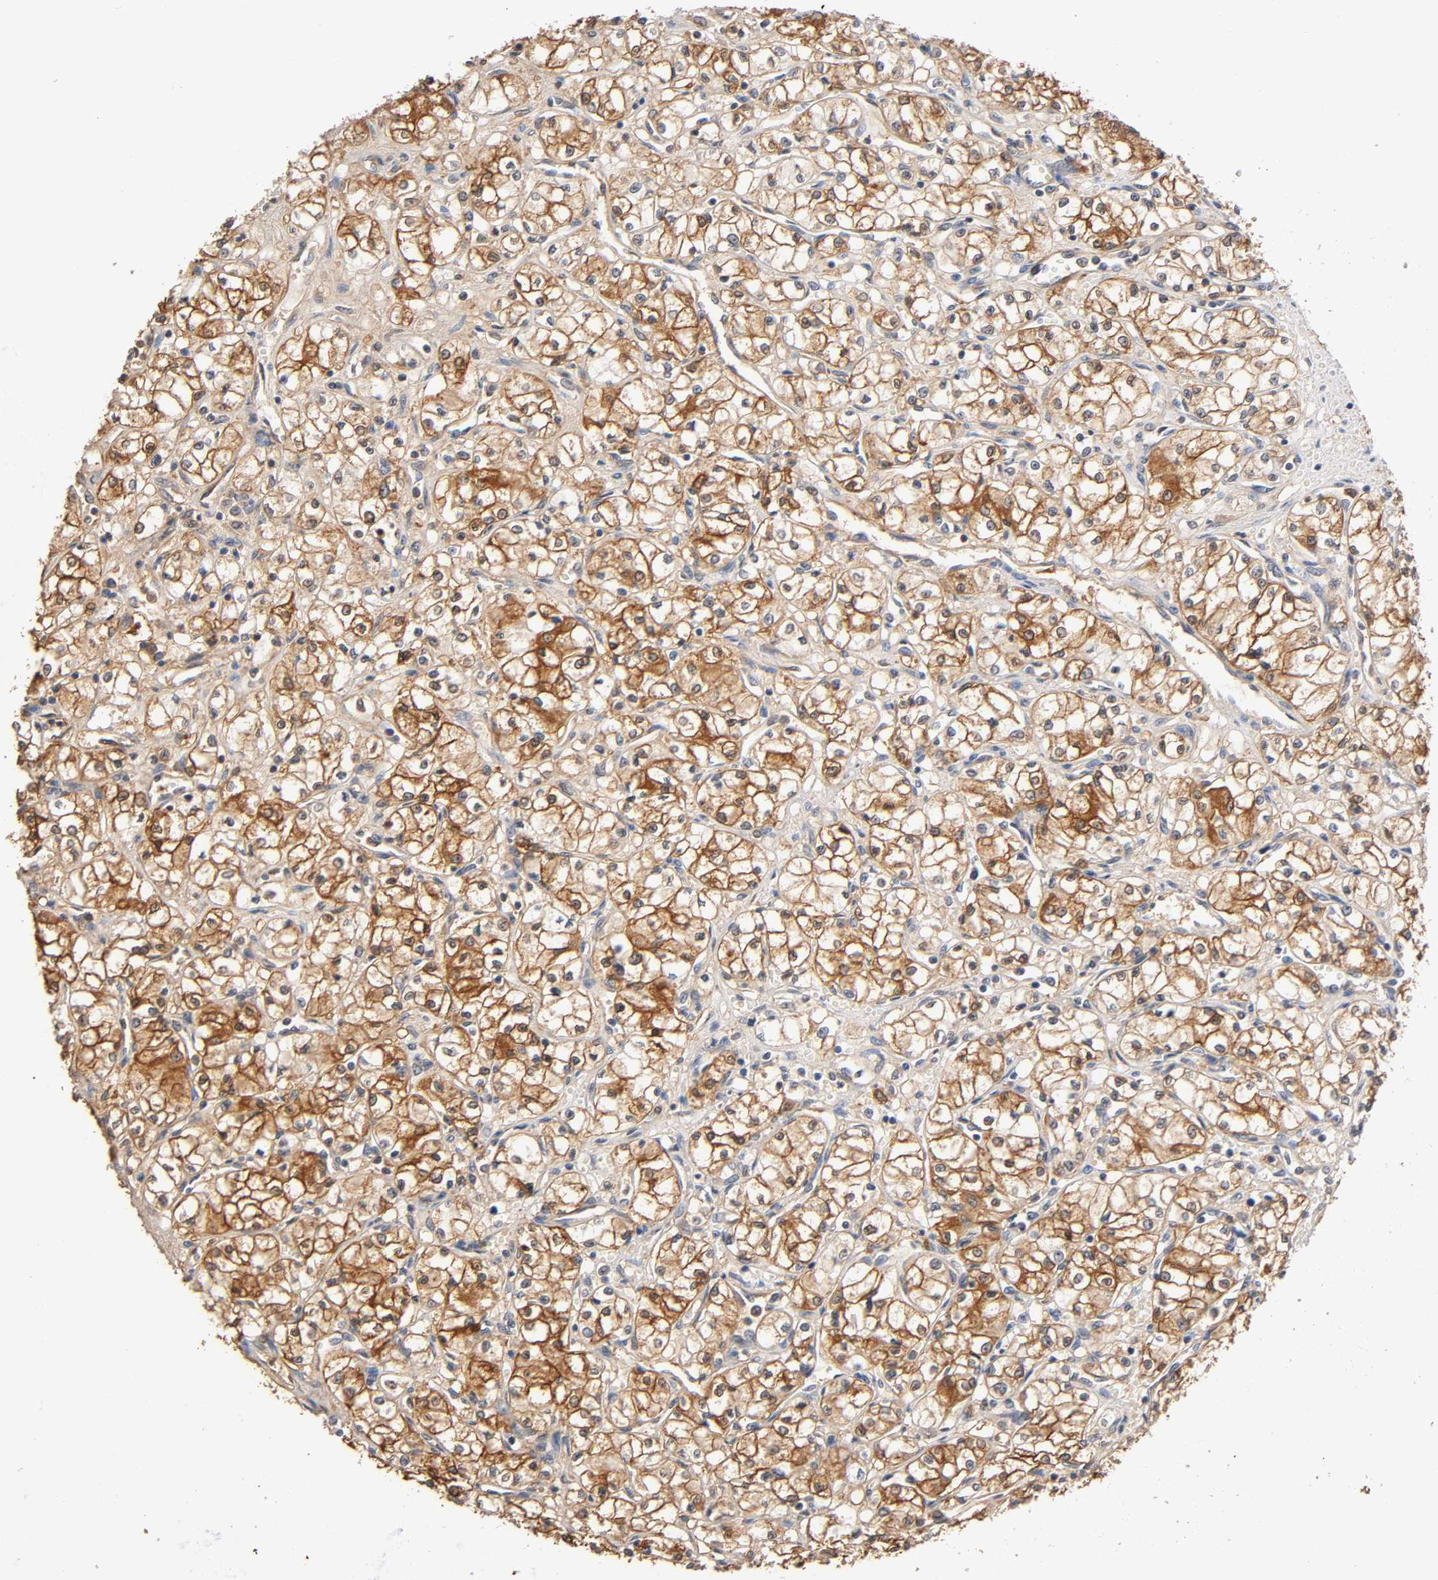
{"staining": {"intensity": "strong", "quantity": ">75%", "location": "cytoplasmic/membranous"}, "tissue": "renal cancer", "cell_type": "Tumor cells", "image_type": "cancer", "snomed": [{"axis": "morphology", "description": "Normal tissue, NOS"}, {"axis": "morphology", "description": "Adenocarcinoma, NOS"}, {"axis": "topography", "description": "Kidney"}], "caption": "This is a histology image of immunohistochemistry staining of renal cancer, which shows strong staining in the cytoplasmic/membranous of tumor cells.", "gene": "ALDOA", "patient": {"sex": "male", "age": 59}}